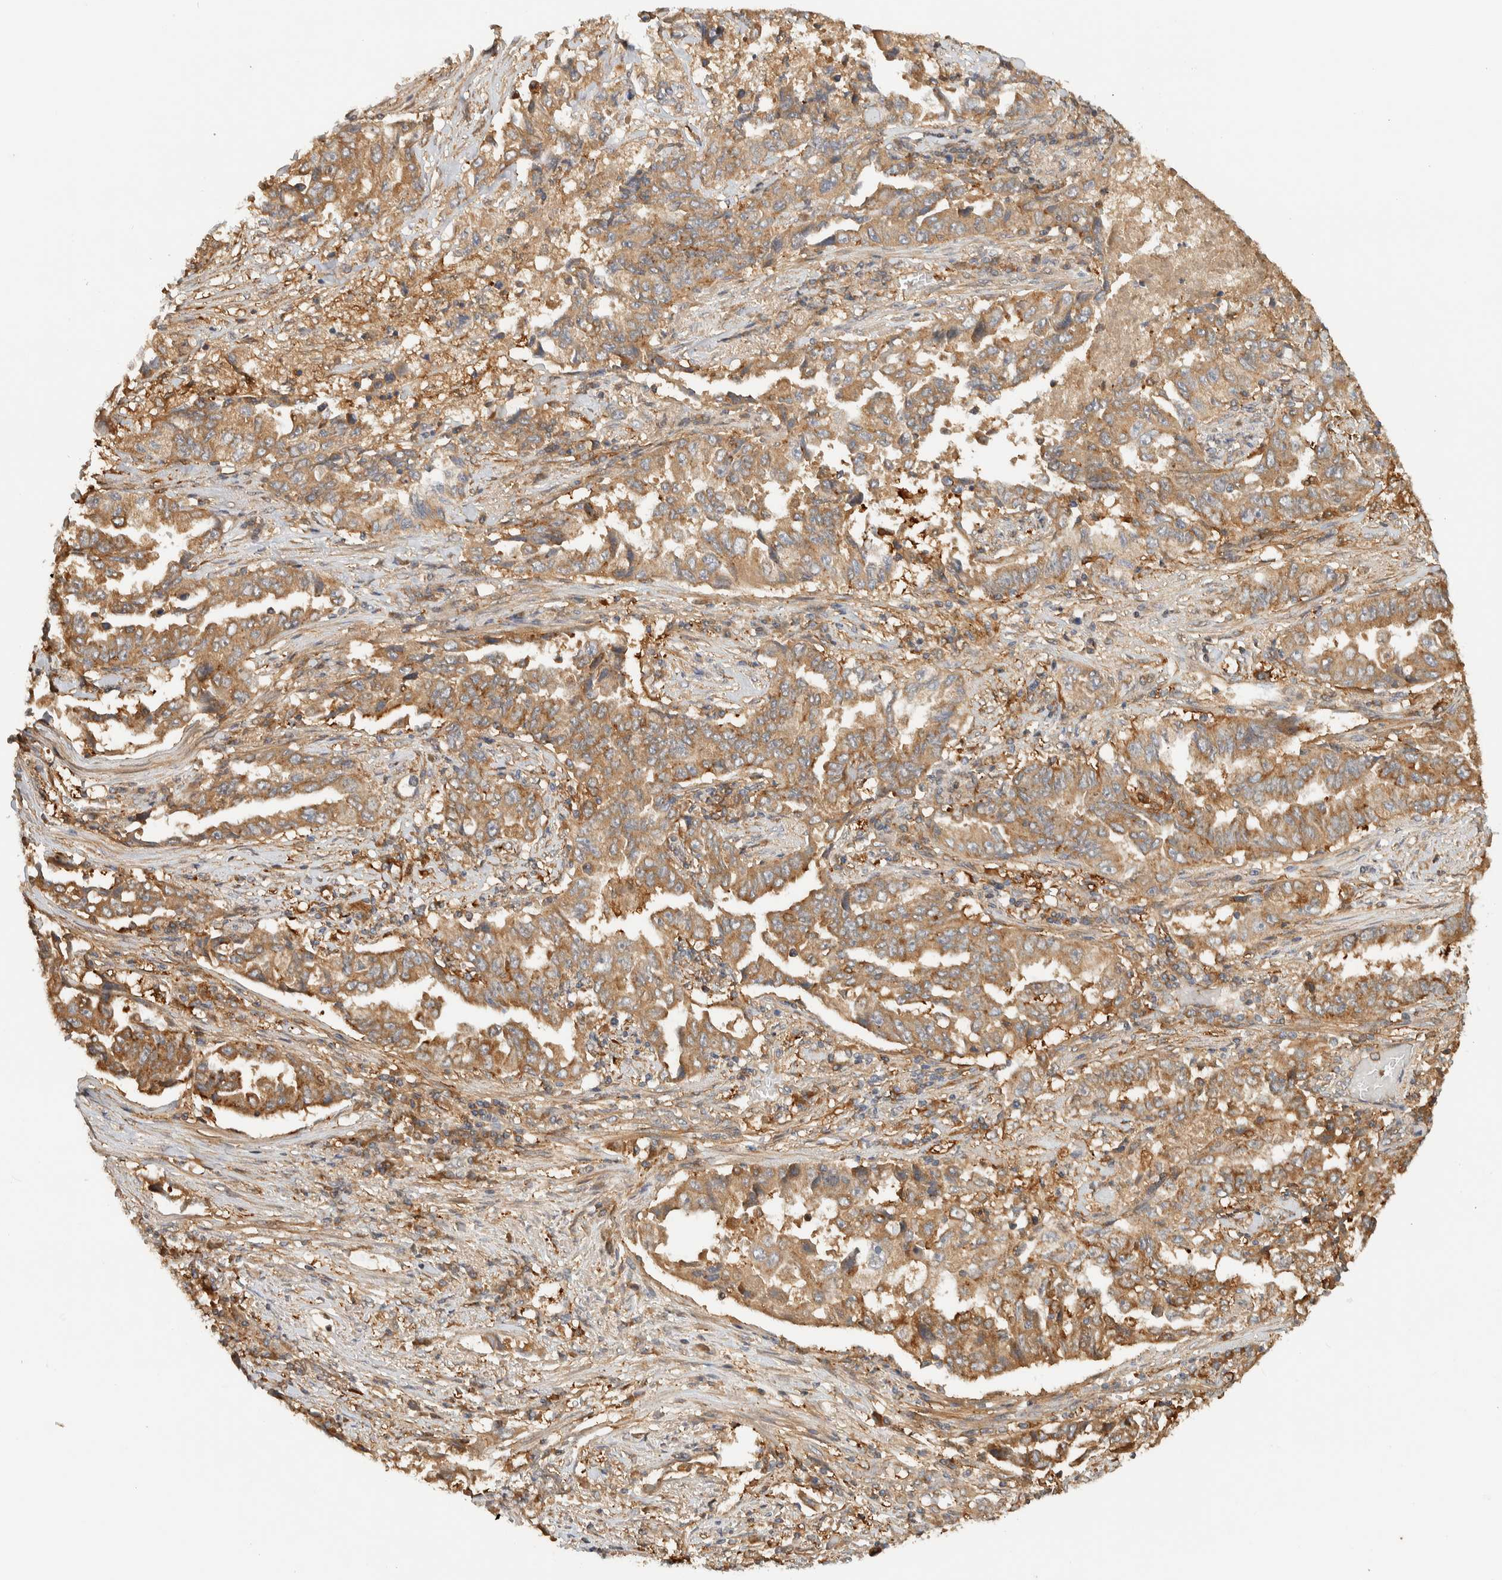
{"staining": {"intensity": "moderate", "quantity": ">75%", "location": "cytoplasmic/membranous"}, "tissue": "lung cancer", "cell_type": "Tumor cells", "image_type": "cancer", "snomed": [{"axis": "morphology", "description": "Adenocarcinoma, NOS"}, {"axis": "topography", "description": "Lung"}], "caption": "A brown stain labels moderate cytoplasmic/membranous positivity of a protein in lung cancer tumor cells. (IHC, brightfield microscopy, high magnification).", "gene": "TMEM192", "patient": {"sex": "female", "age": 51}}